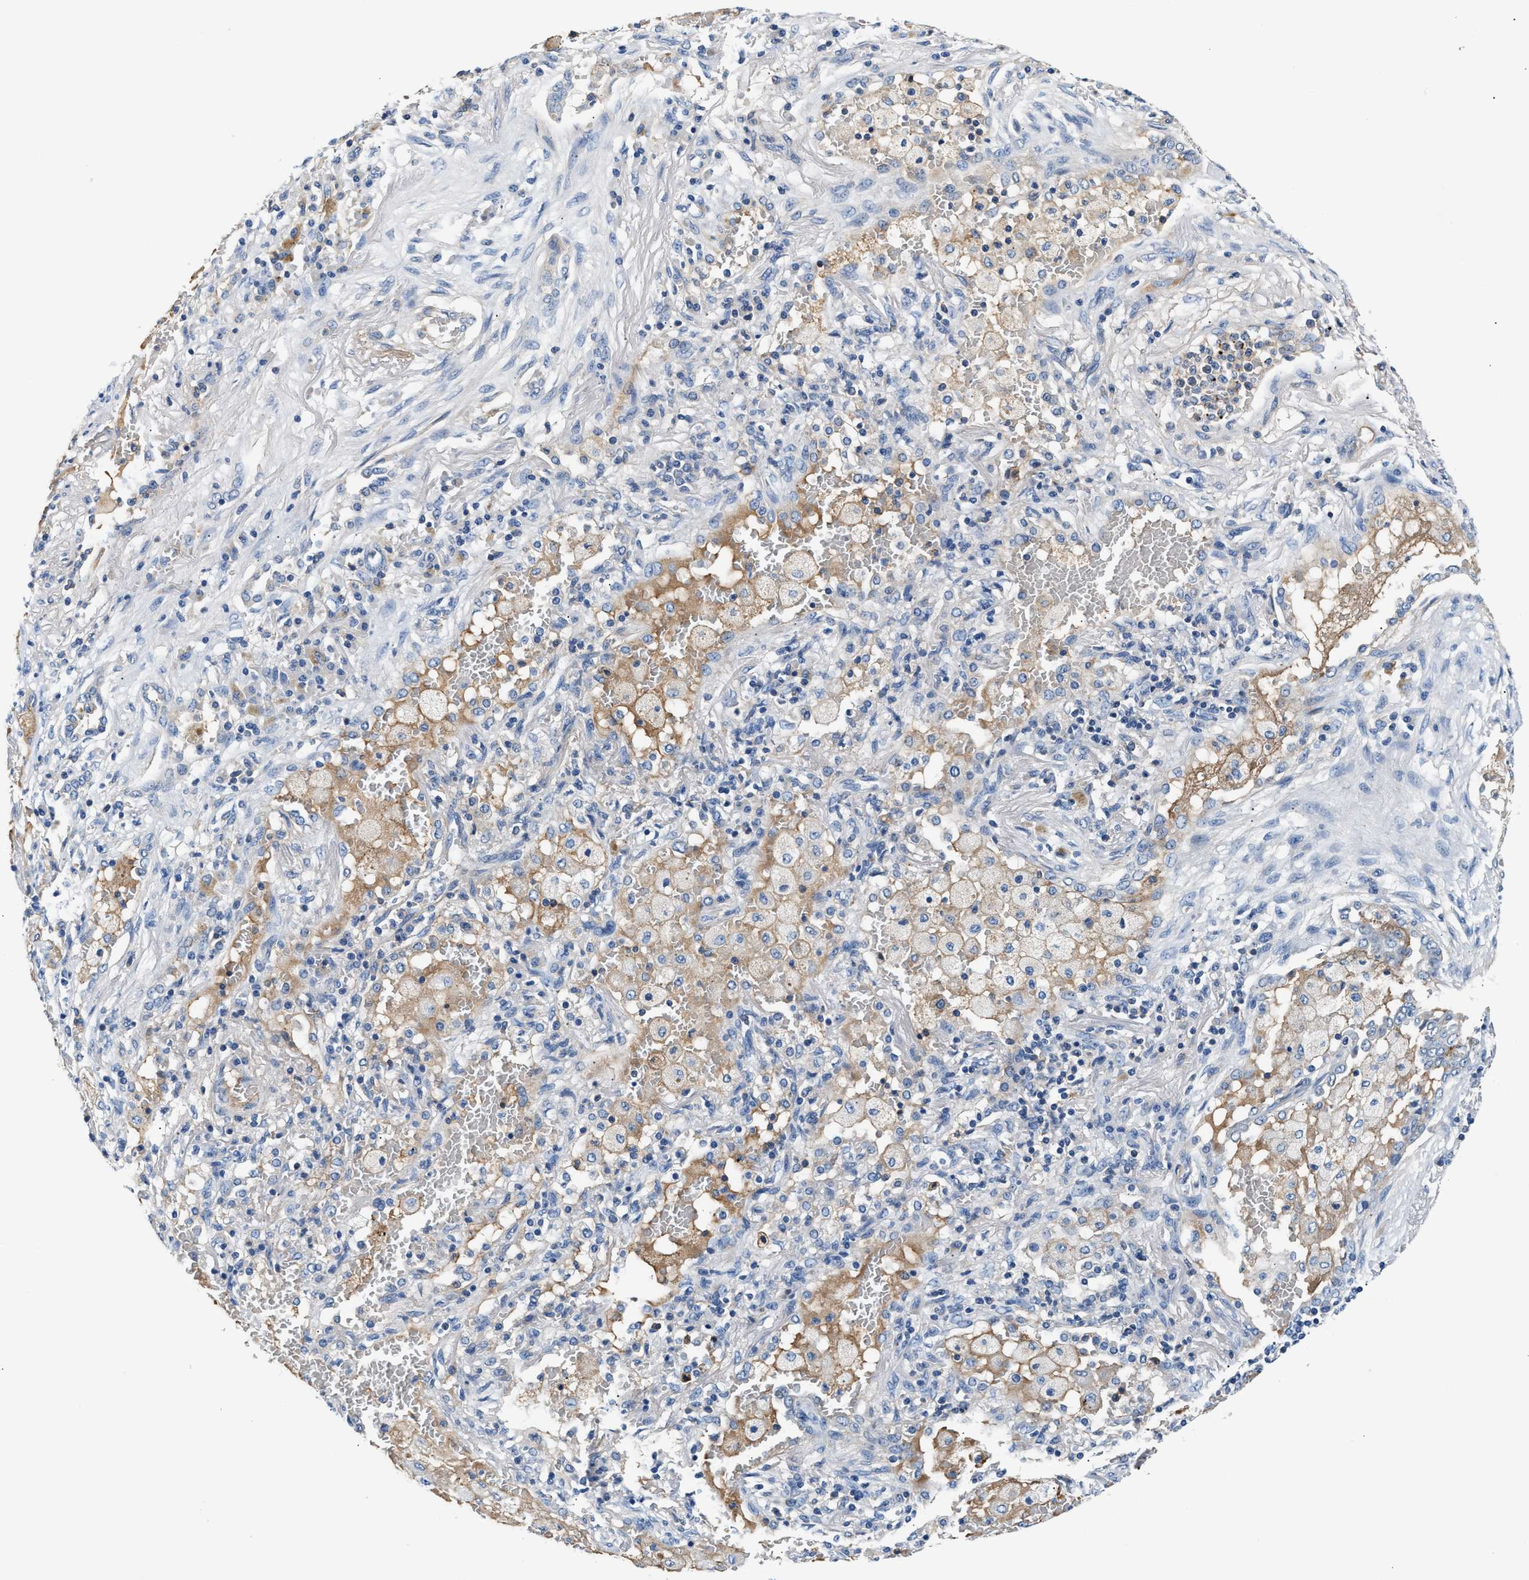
{"staining": {"intensity": "negative", "quantity": "none", "location": "none"}, "tissue": "lung cancer", "cell_type": "Tumor cells", "image_type": "cancer", "snomed": [{"axis": "morphology", "description": "Squamous cell carcinoma, NOS"}, {"axis": "topography", "description": "Lung"}], "caption": "This is a image of immunohistochemistry (IHC) staining of lung cancer, which shows no expression in tumor cells.", "gene": "TUT7", "patient": {"sex": "male", "age": 61}}